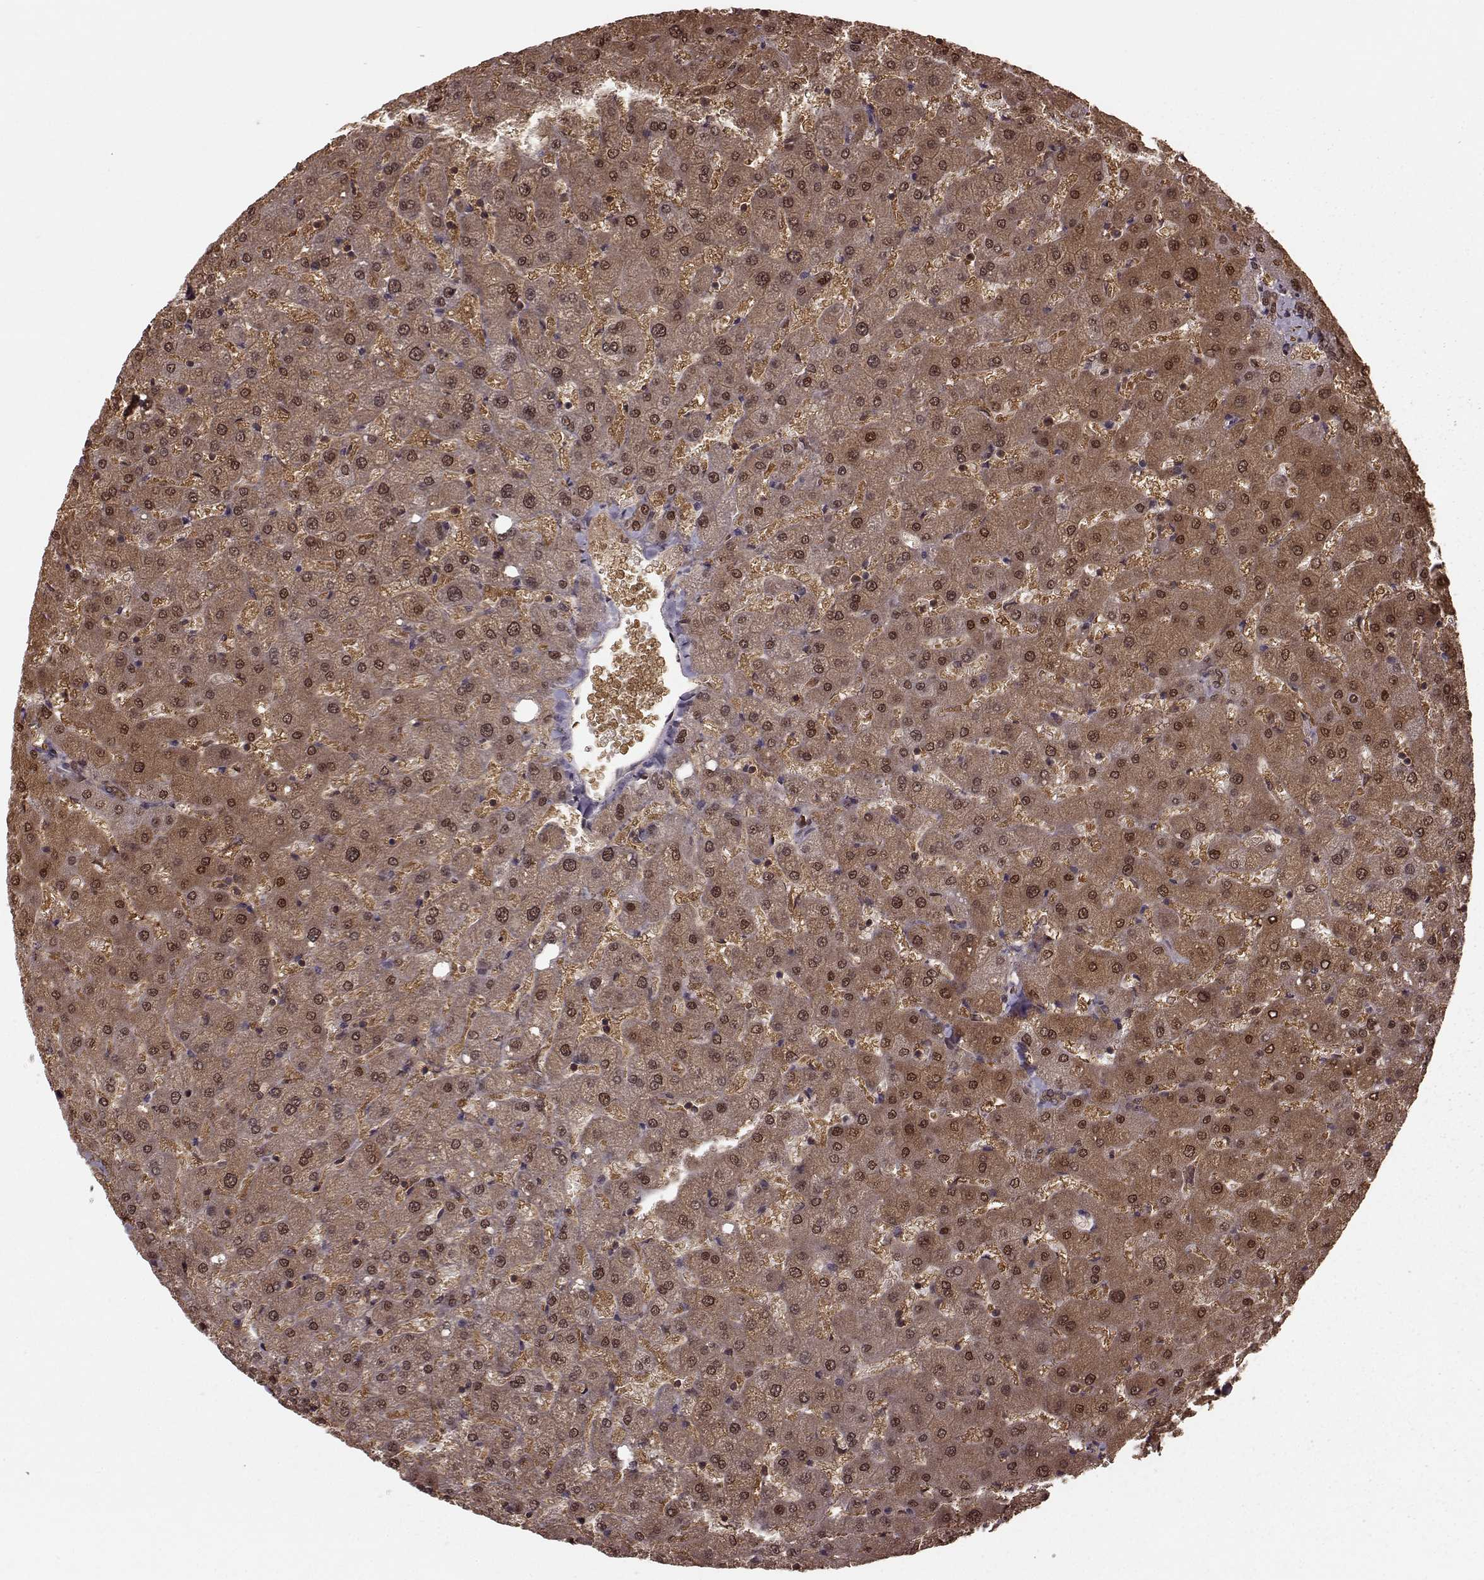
{"staining": {"intensity": "moderate", "quantity": ">75%", "location": "cytoplasmic/membranous,nuclear"}, "tissue": "liver", "cell_type": "Cholangiocytes", "image_type": "normal", "snomed": [{"axis": "morphology", "description": "Normal tissue, NOS"}, {"axis": "topography", "description": "Liver"}], "caption": "Immunohistochemical staining of normal liver reveals medium levels of moderate cytoplasmic/membranous,nuclear staining in about >75% of cholangiocytes.", "gene": "GSS", "patient": {"sex": "female", "age": 50}}